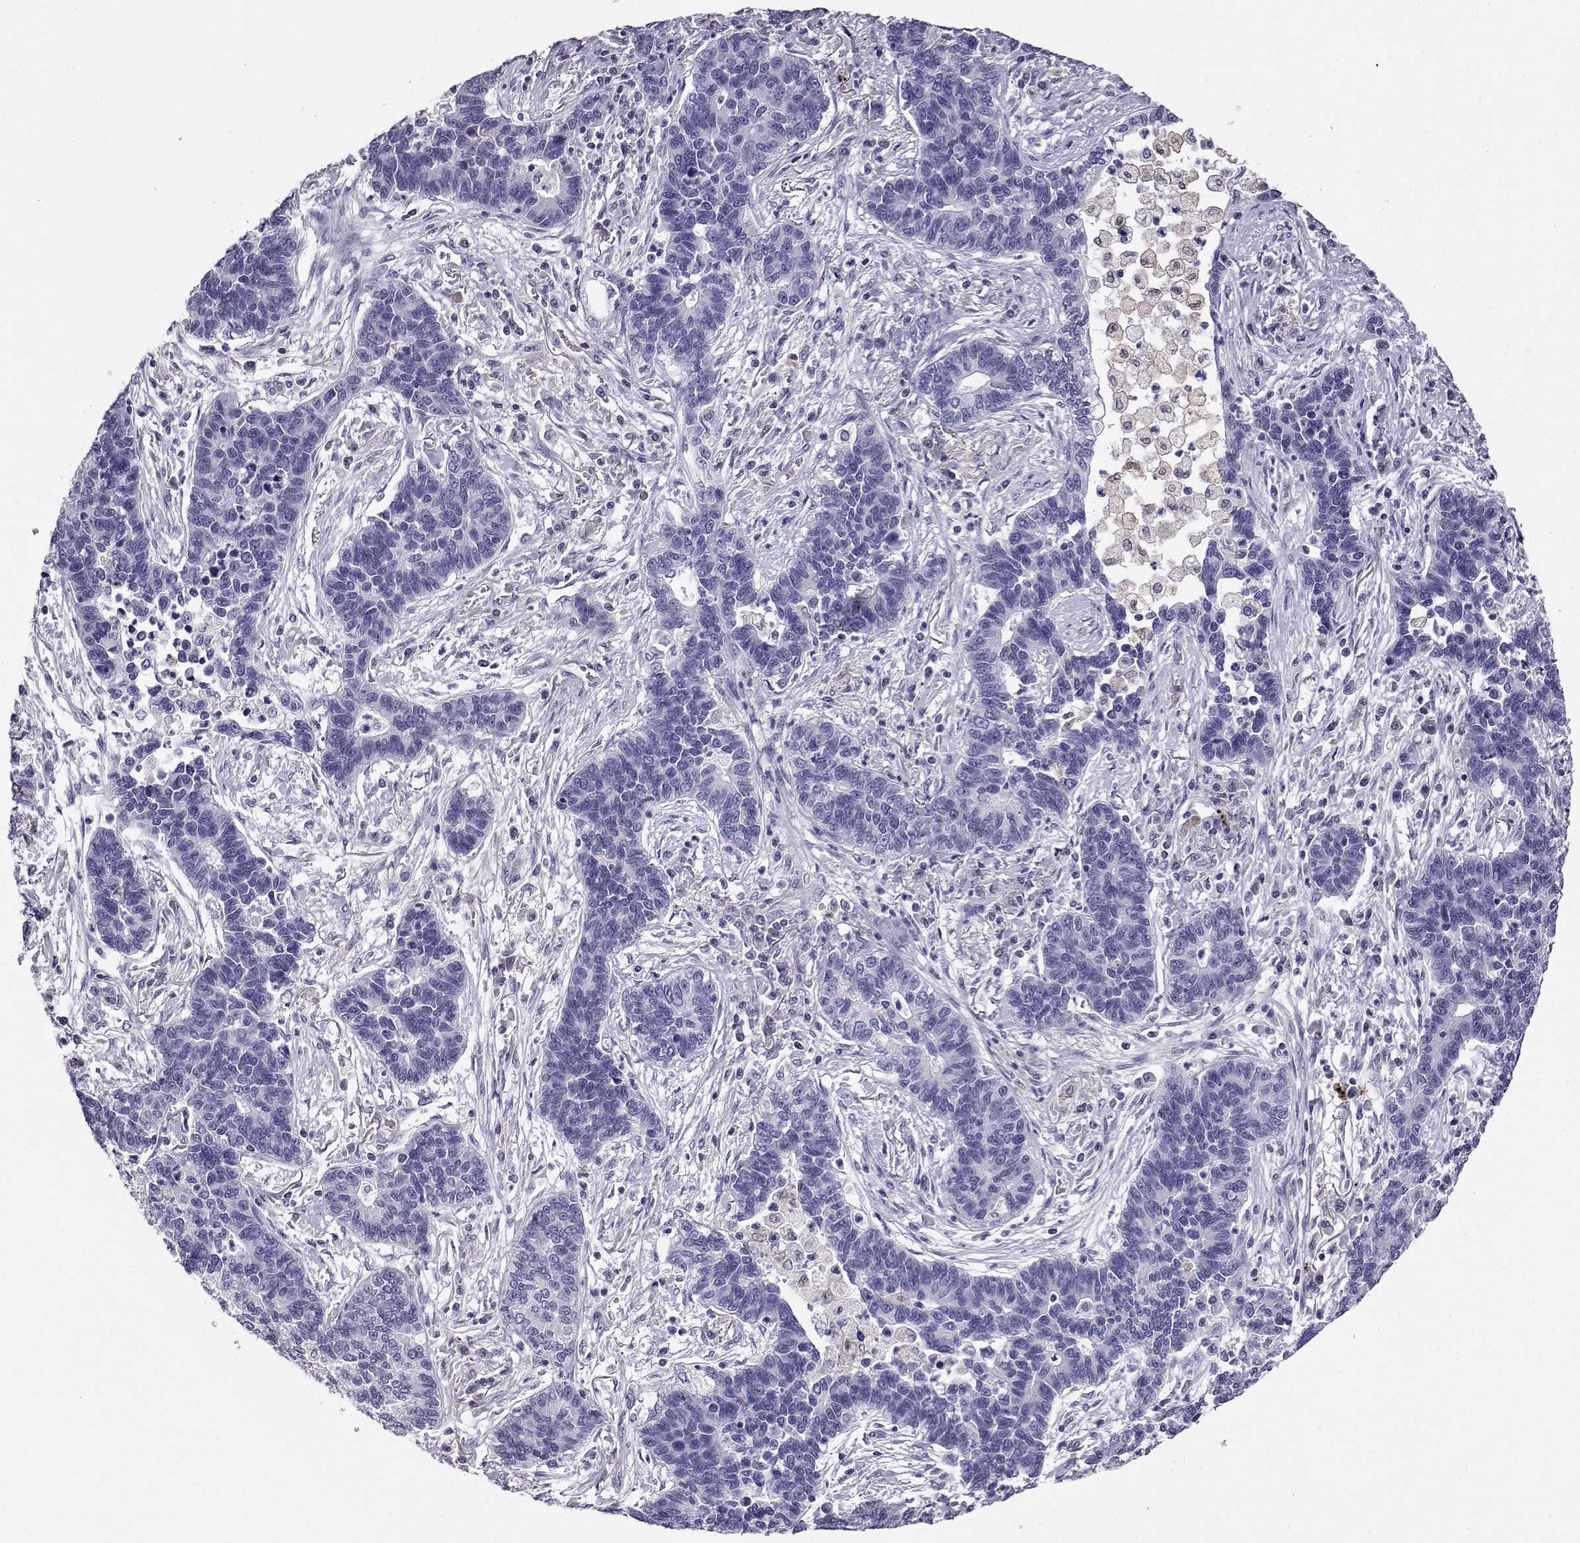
{"staining": {"intensity": "negative", "quantity": "none", "location": "none"}, "tissue": "lung cancer", "cell_type": "Tumor cells", "image_type": "cancer", "snomed": [{"axis": "morphology", "description": "Adenocarcinoma, NOS"}, {"axis": "topography", "description": "Lung"}], "caption": "Tumor cells show no significant positivity in lung cancer (adenocarcinoma).", "gene": "AKR1B1", "patient": {"sex": "female", "age": 57}}